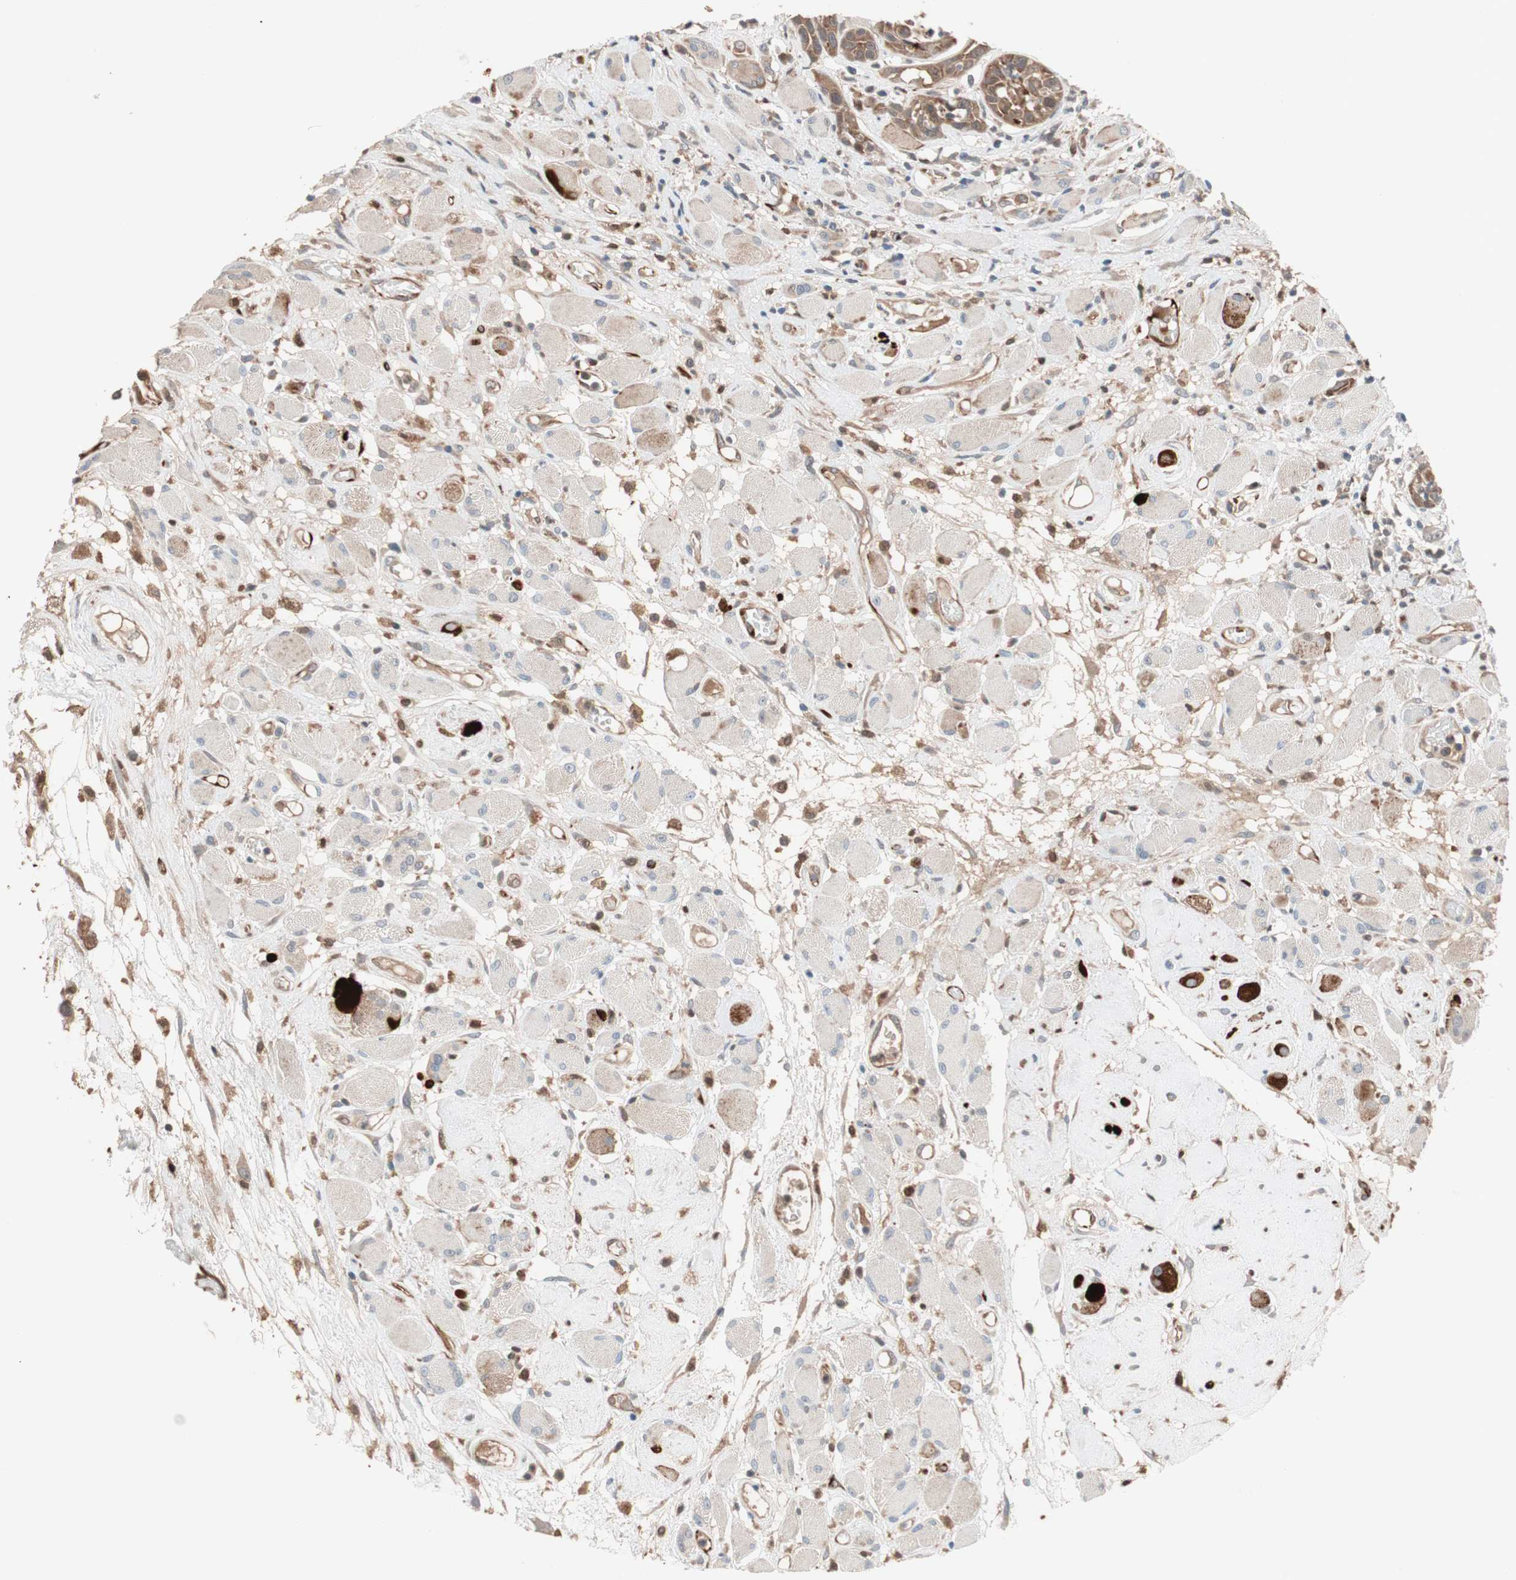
{"staining": {"intensity": "moderate", "quantity": ">75%", "location": "cytoplasmic/membranous"}, "tissue": "head and neck cancer", "cell_type": "Tumor cells", "image_type": "cancer", "snomed": [{"axis": "morphology", "description": "Squamous cell carcinoma, NOS"}, {"axis": "topography", "description": "Head-Neck"}], "caption": "Moderate cytoplasmic/membranous staining is appreciated in about >75% of tumor cells in head and neck squamous cell carcinoma.", "gene": "PIK3R3", "patient": {"sex": "male", "age": 62}}